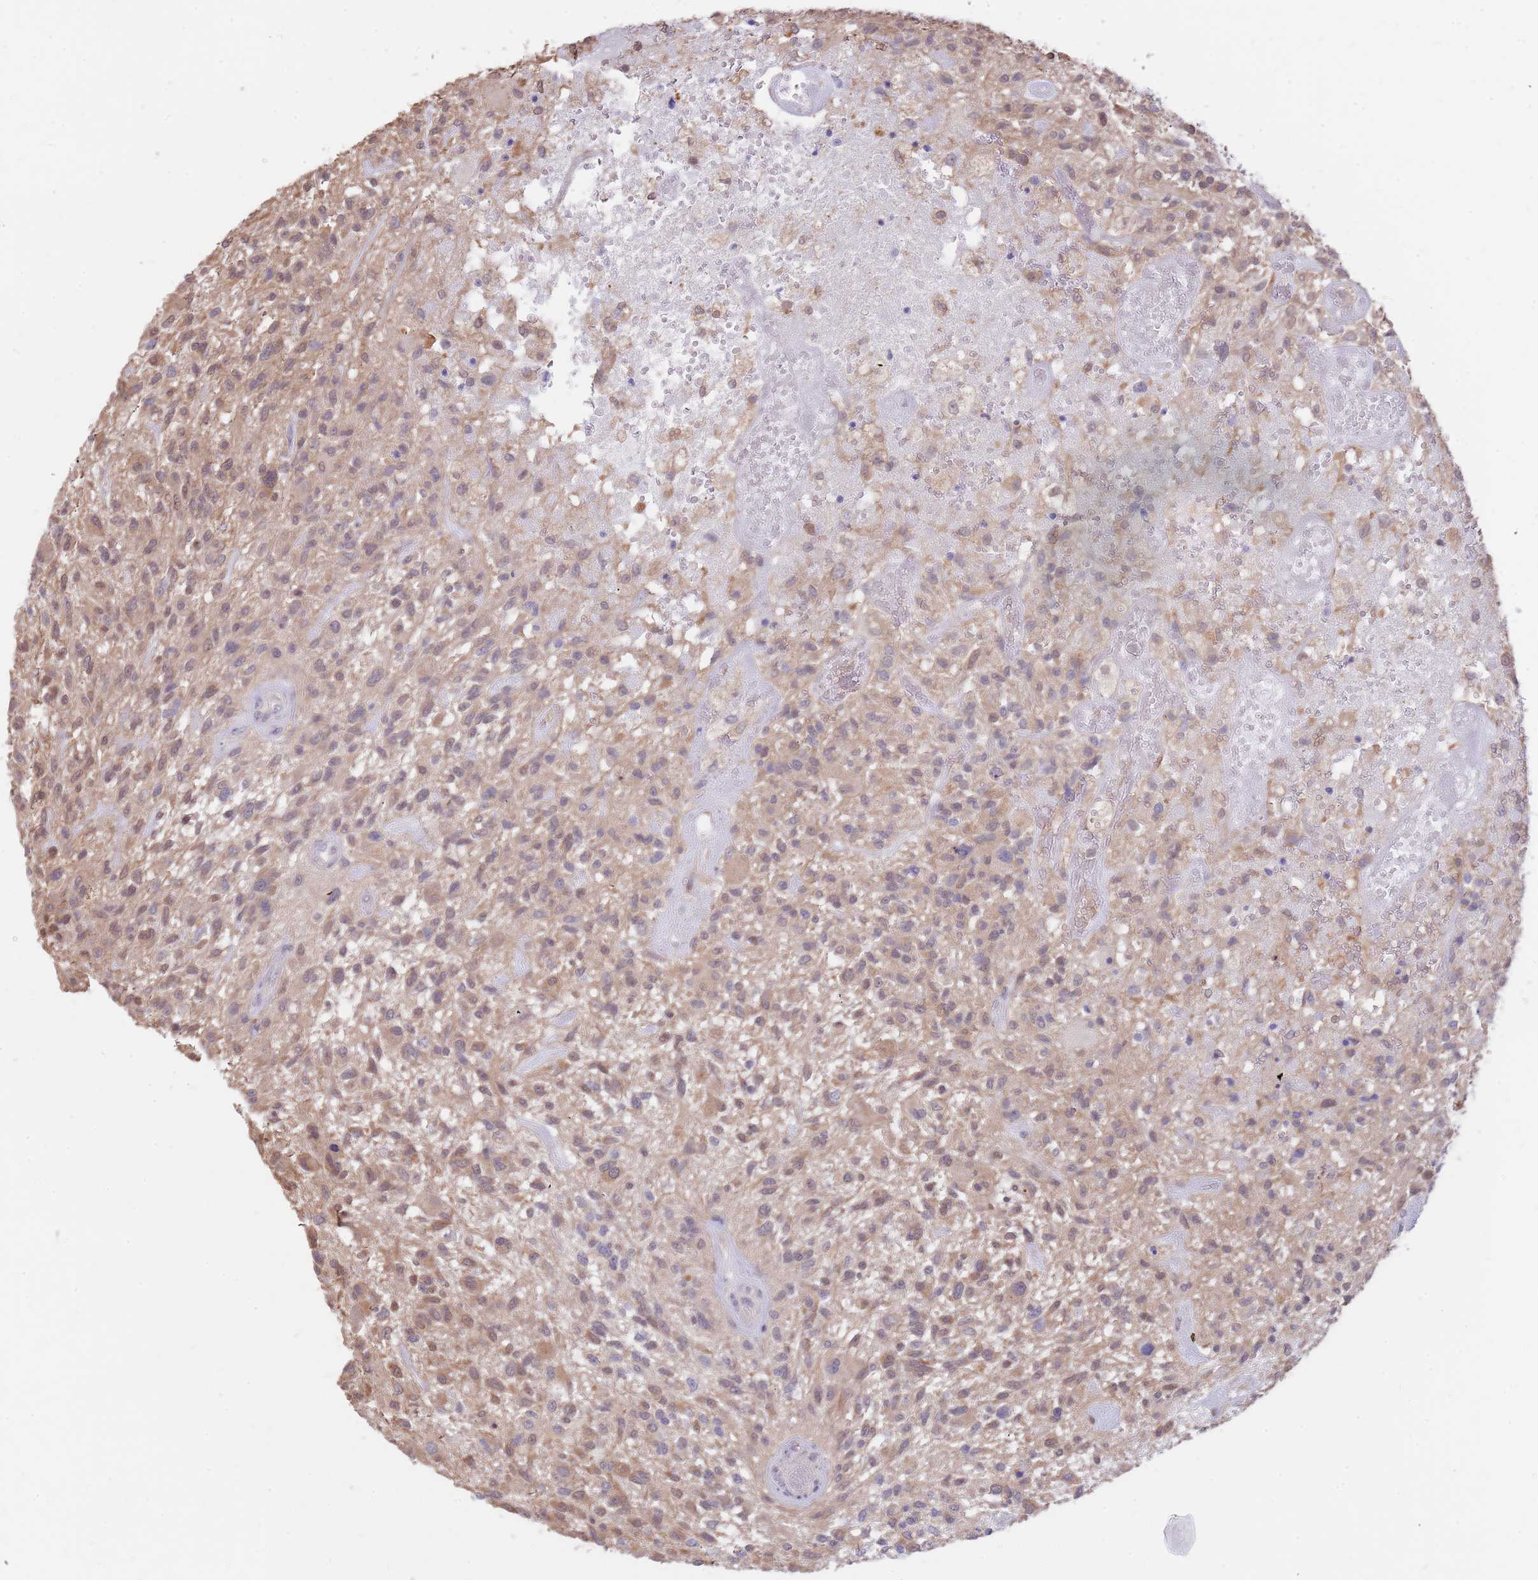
{"staining": {"intensity": "moderate", "quantity": ">75%", "location": "cytoplasmic/membranous"}, "tissue": "glioma", "cell_type": "Tumor cells", "image_type": "cancer", "snomed": [{"axis": "morphology", "description": "Glioma, malignant, High grade"}, {"axis": "topography", "description": "Brain"}], "caption": "A histopathology image of human malignant high-grade glioma stained for a protein demonstrates moderate cytoplasmic/membranous brown staining in tumor cells.", "gene": "AP5S1", "patient": {"sex": "male", "age": 47}}